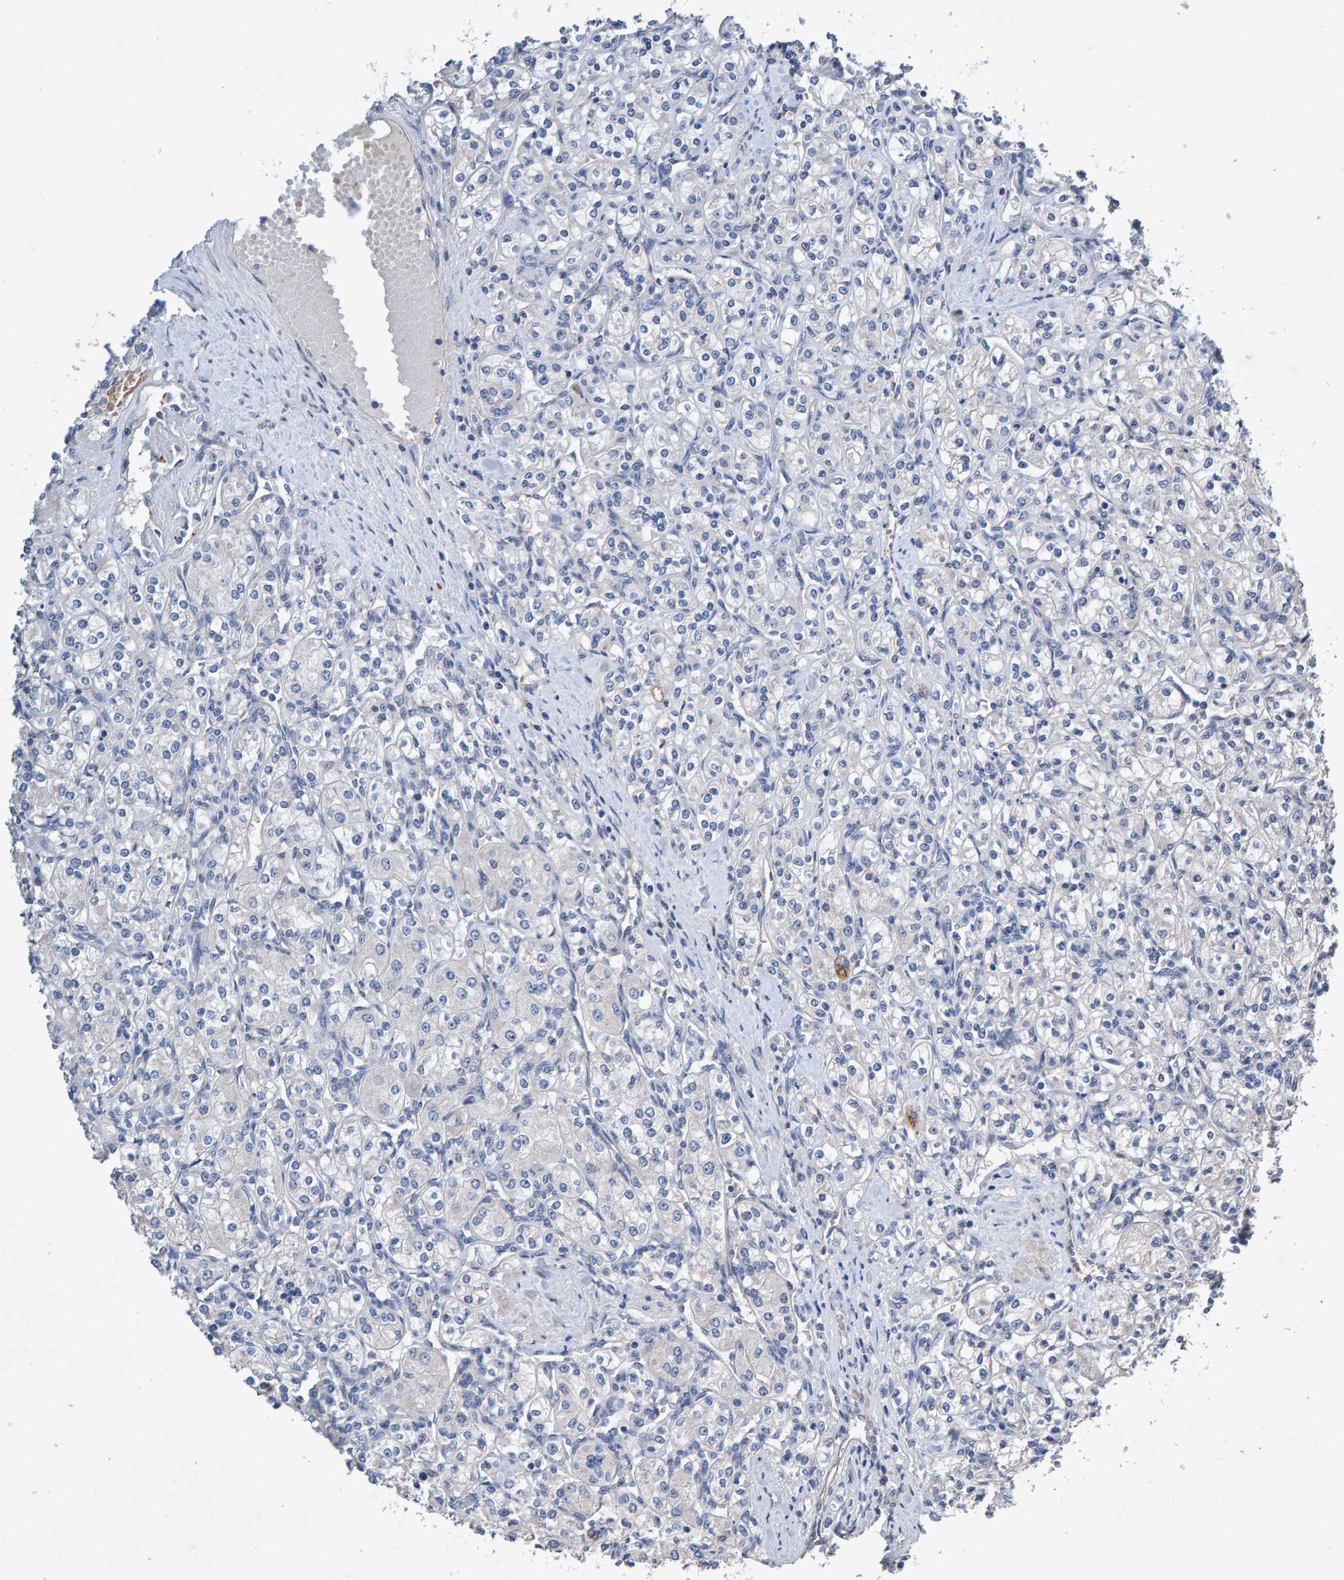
{"staining": {"intensity": "negative", "quantity": "none", "location": "none"}, "tissue": "renal cancer", "cell_type": "Tumor cells", "image_type": "cancer", "snomed": [{"axis": "morphology", "description": "Adenocarcinoma, NOS"}, {"axis": "topography", "description": "Kidney"}], "caption": "High power microscopy micrograph of an IHC photomicrograph of renal adenocarcinoma, revealing no significant positivity in tumor cells. (DAB immunohistochemistry with hematoxylin counter stain).", "gene": "EFR3A", "patient": {"sex": "male", "age": 77}}